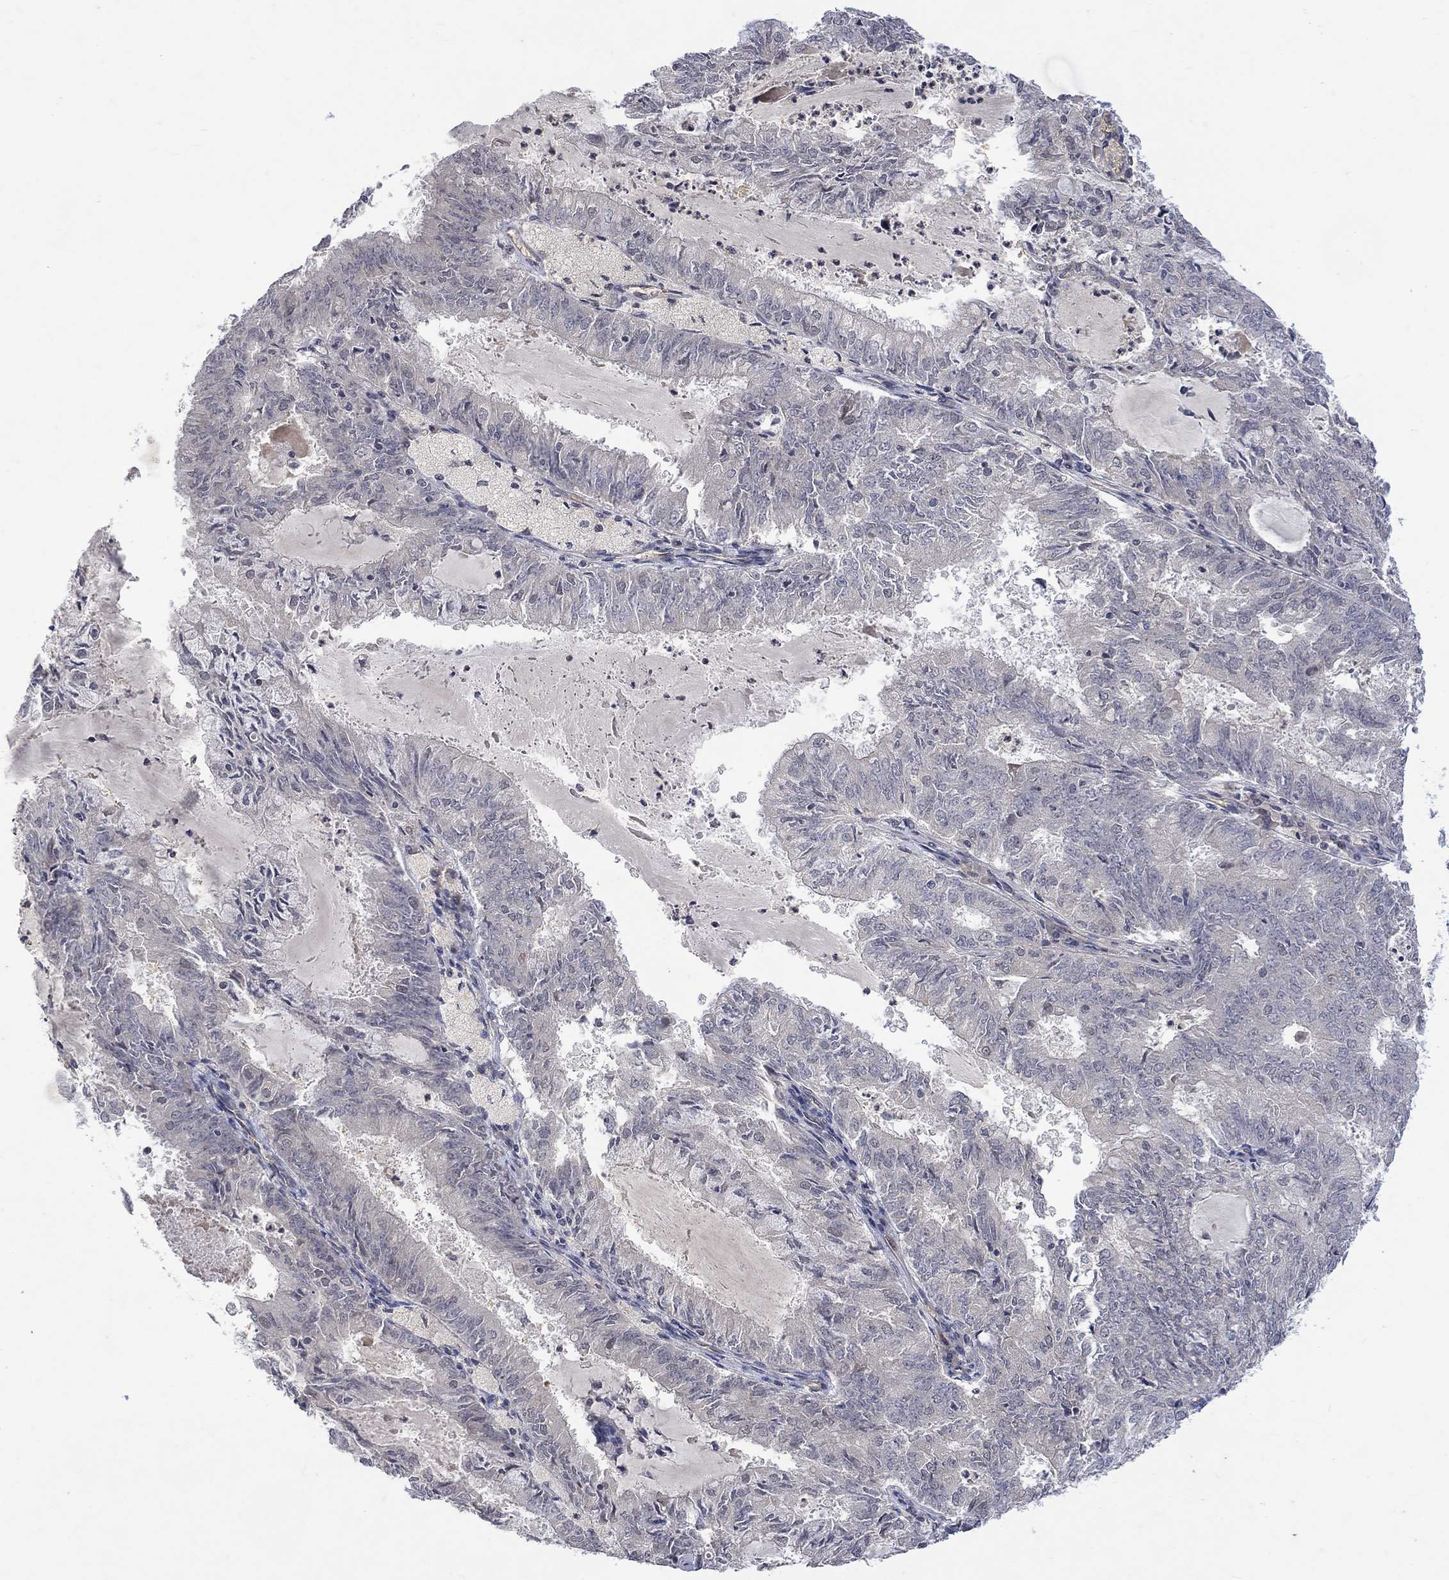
{"staining": {"intensity": "negative", "quantity": "none", "location": "none"}, "tissue": "endometrial cancer", "cell_type": "Tumor cells", "image_type": "cancer", "snomed": [{"axis": "morphology", "description": "Adenocarcinoma, NOS"}, {"axis": "topography", "description": "Endometrium"}], "caption": "The histopathology image reveals no significant positivity in tumor cells of endometrial cancer (adenocarcinoma).", "gene": "GRIN2D", "patient": {"sex": "female", "age": 57}}